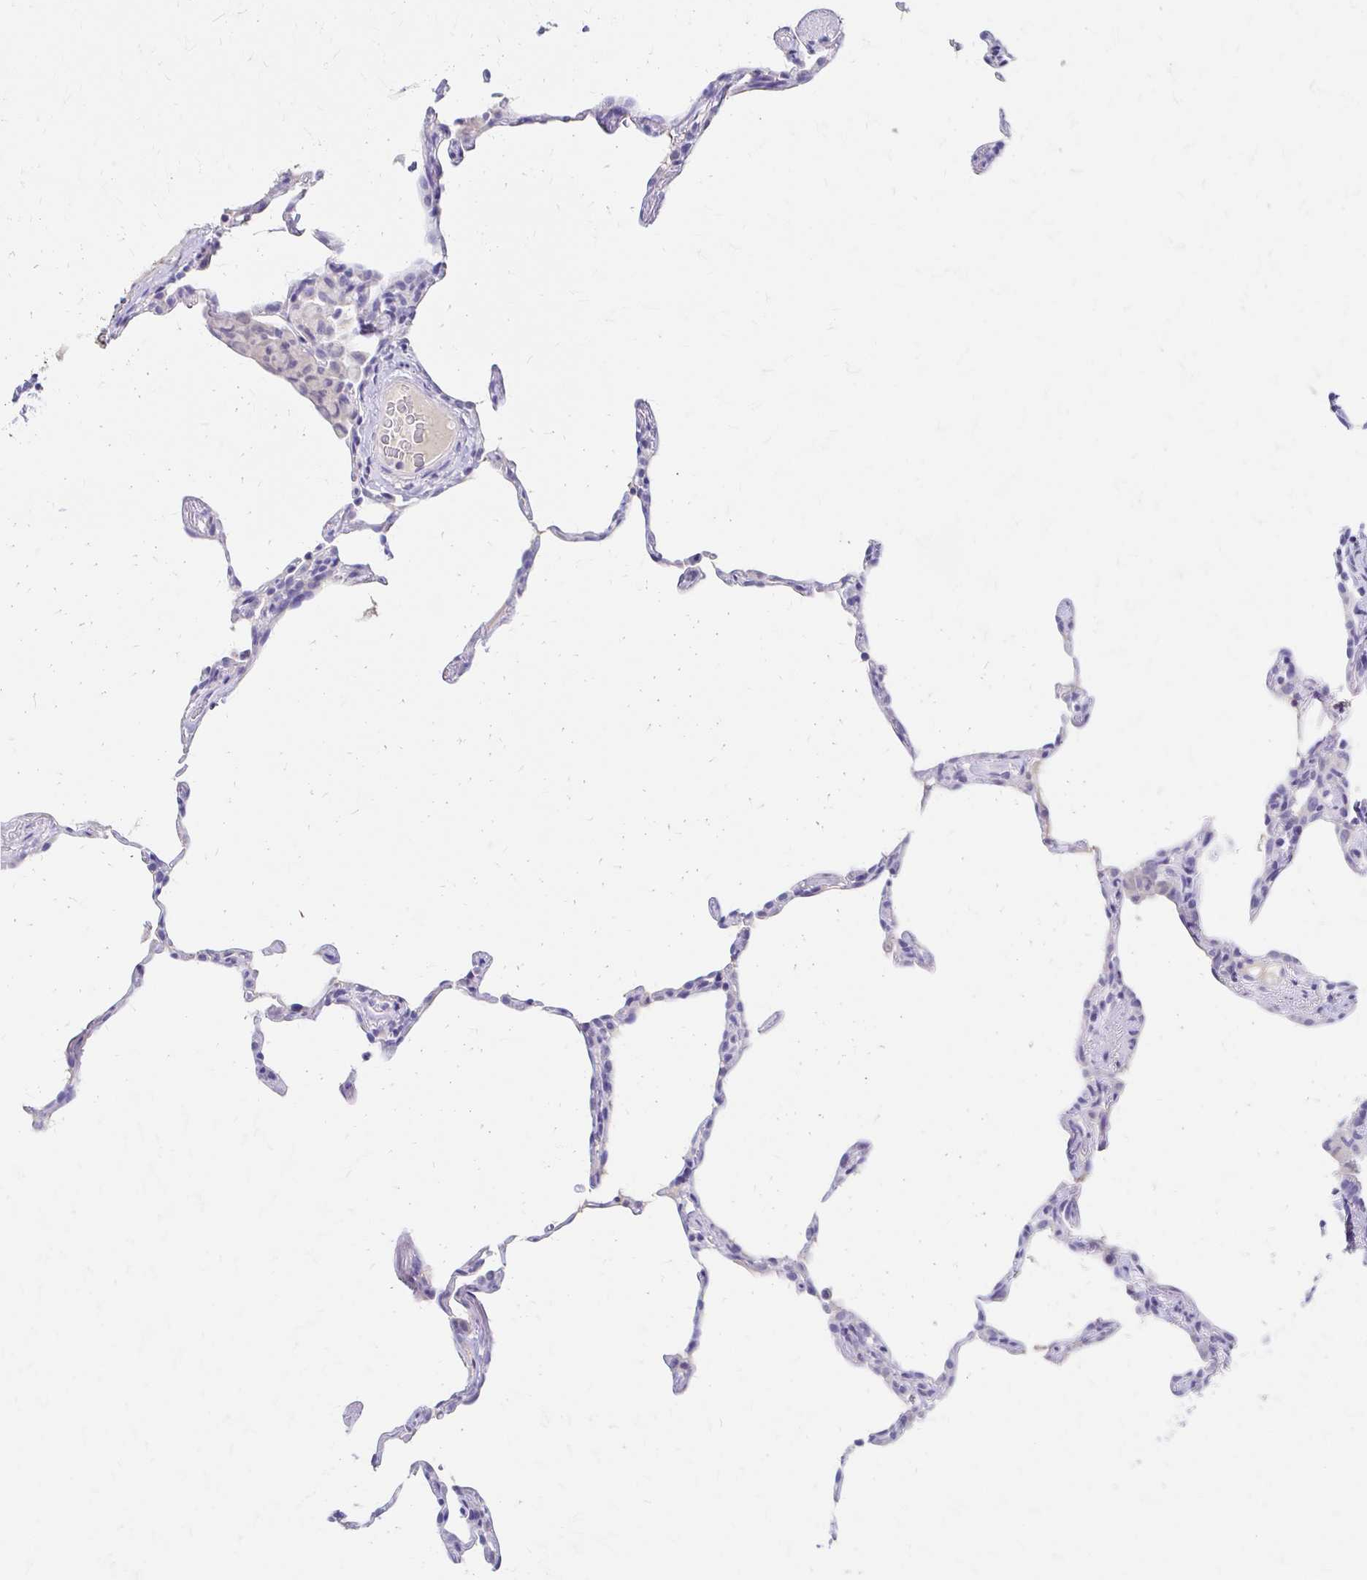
{"staining": {"intensity": "negative", "quantity": "none", "location": "none"}, "tissue": "lung", "cell_type": "Alveolar cells", "image_type": "normal", "snomed": [{"axis": "morphology", "description": "Normal tissue, NOS"}, {"axis": "topography", "description": "Lung"}], "caption": "Immunohistochemistry image of normal human lung stained for a protein (brown), which reveals no positivity in alveolar cells. The staining was performed using DAB to visualize the protein expression in brown, while the nuclei were stained in blue with hematoxylin (Magnification: 20x).", "gene": "AZGP1", "patient": {"sex": "female", "age": 57}}